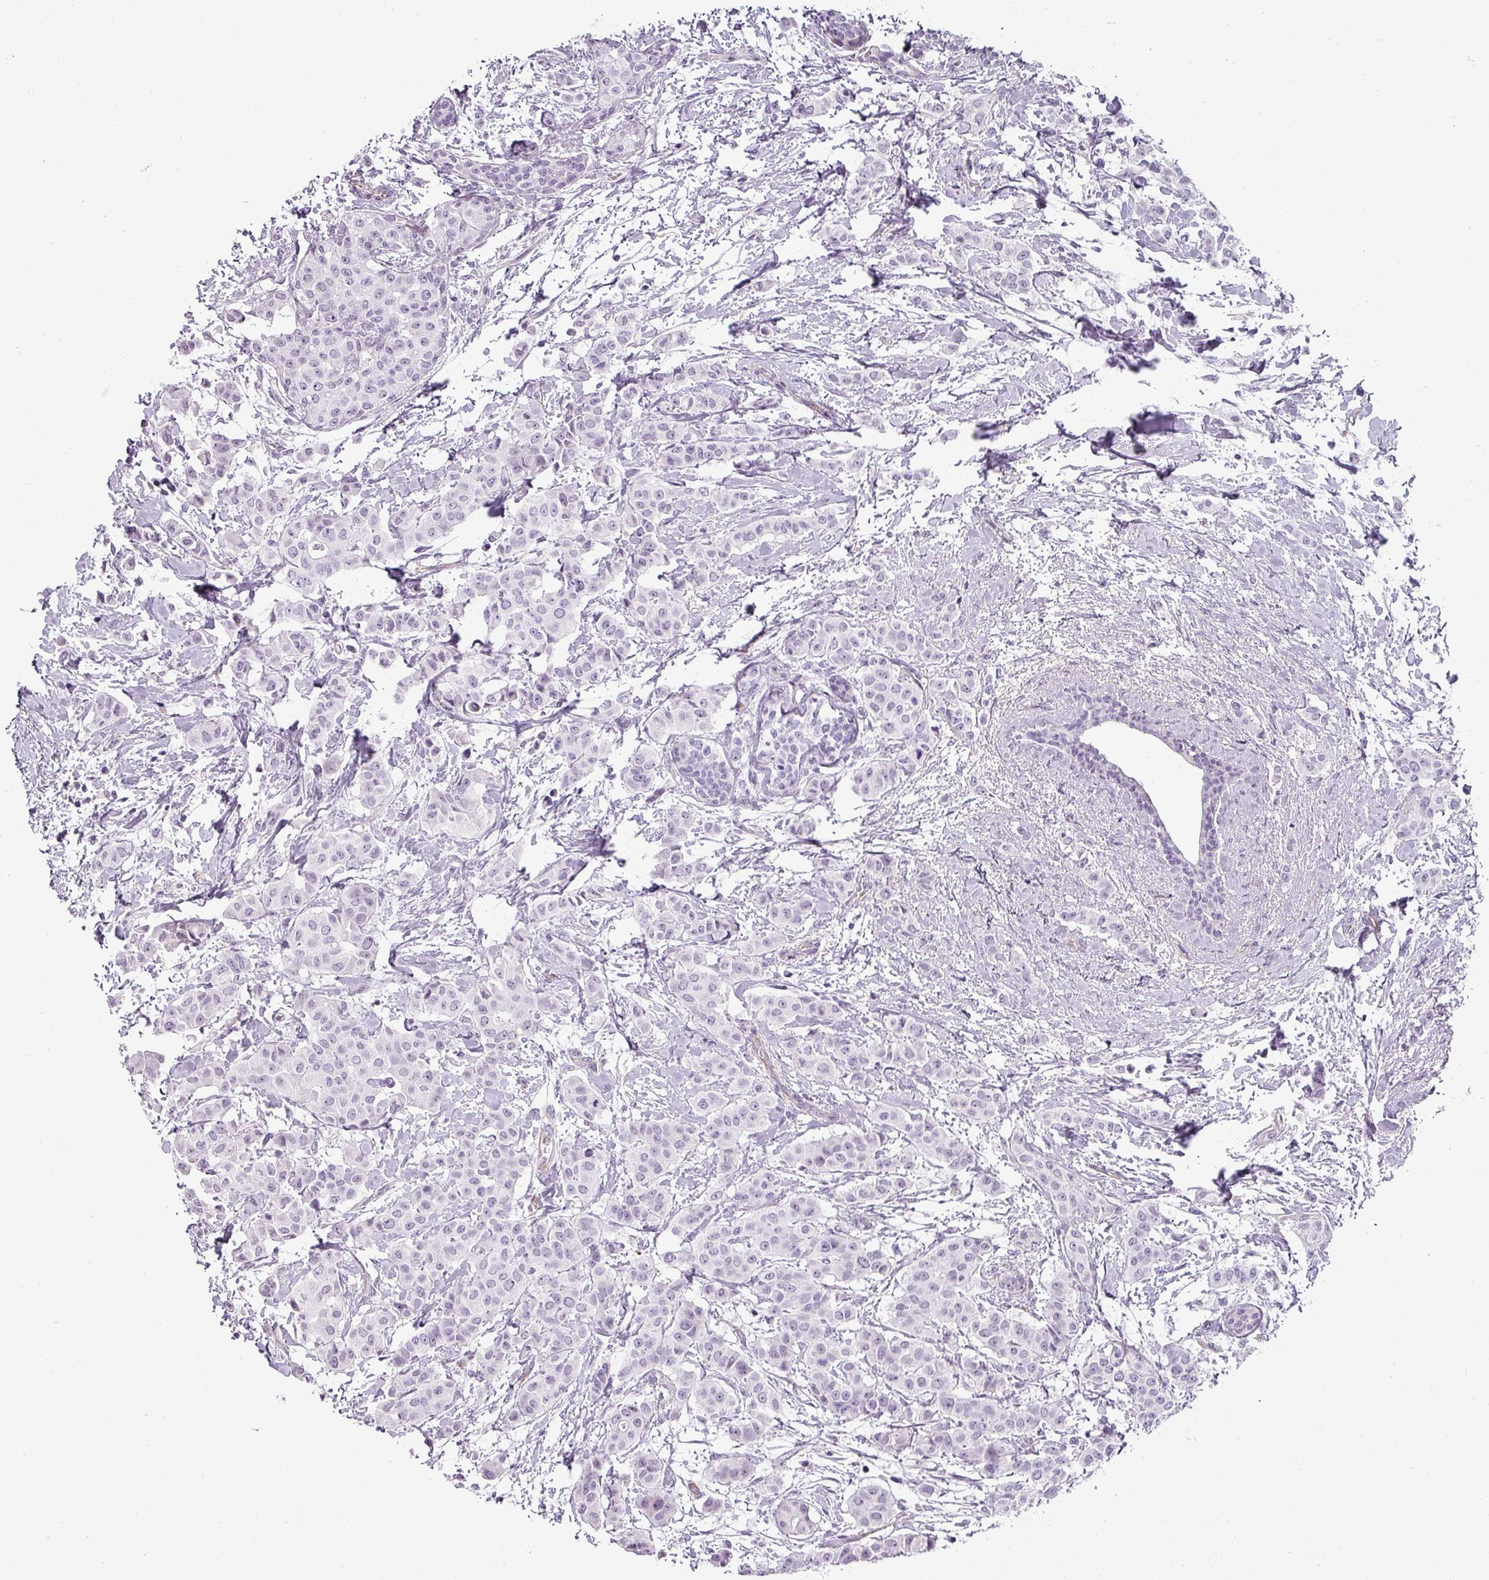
{"staining": {"intensity": "negative", "quantity": "none", "location": "none"}, "tissue": "breast cancer", "cell_type": "Tumor cells", "image_type": "cancer", "snomed": [{"axis": "morphology", "description": "Duct carcinoma"}, {"axis": "topography", "description": "Breast"}], "caption": "Immunohistochemistry image of human breast infiltrating ductal carcinoma stained for a protein (brown), which shows no staining in tumor cells. (Brightfield microscopy of DAB (3,3'-diaminobenzidine) immunohistochemistry at high magnification).", "gene": "CHRDL1", "patient": {"sex": "female", "age": 40}}